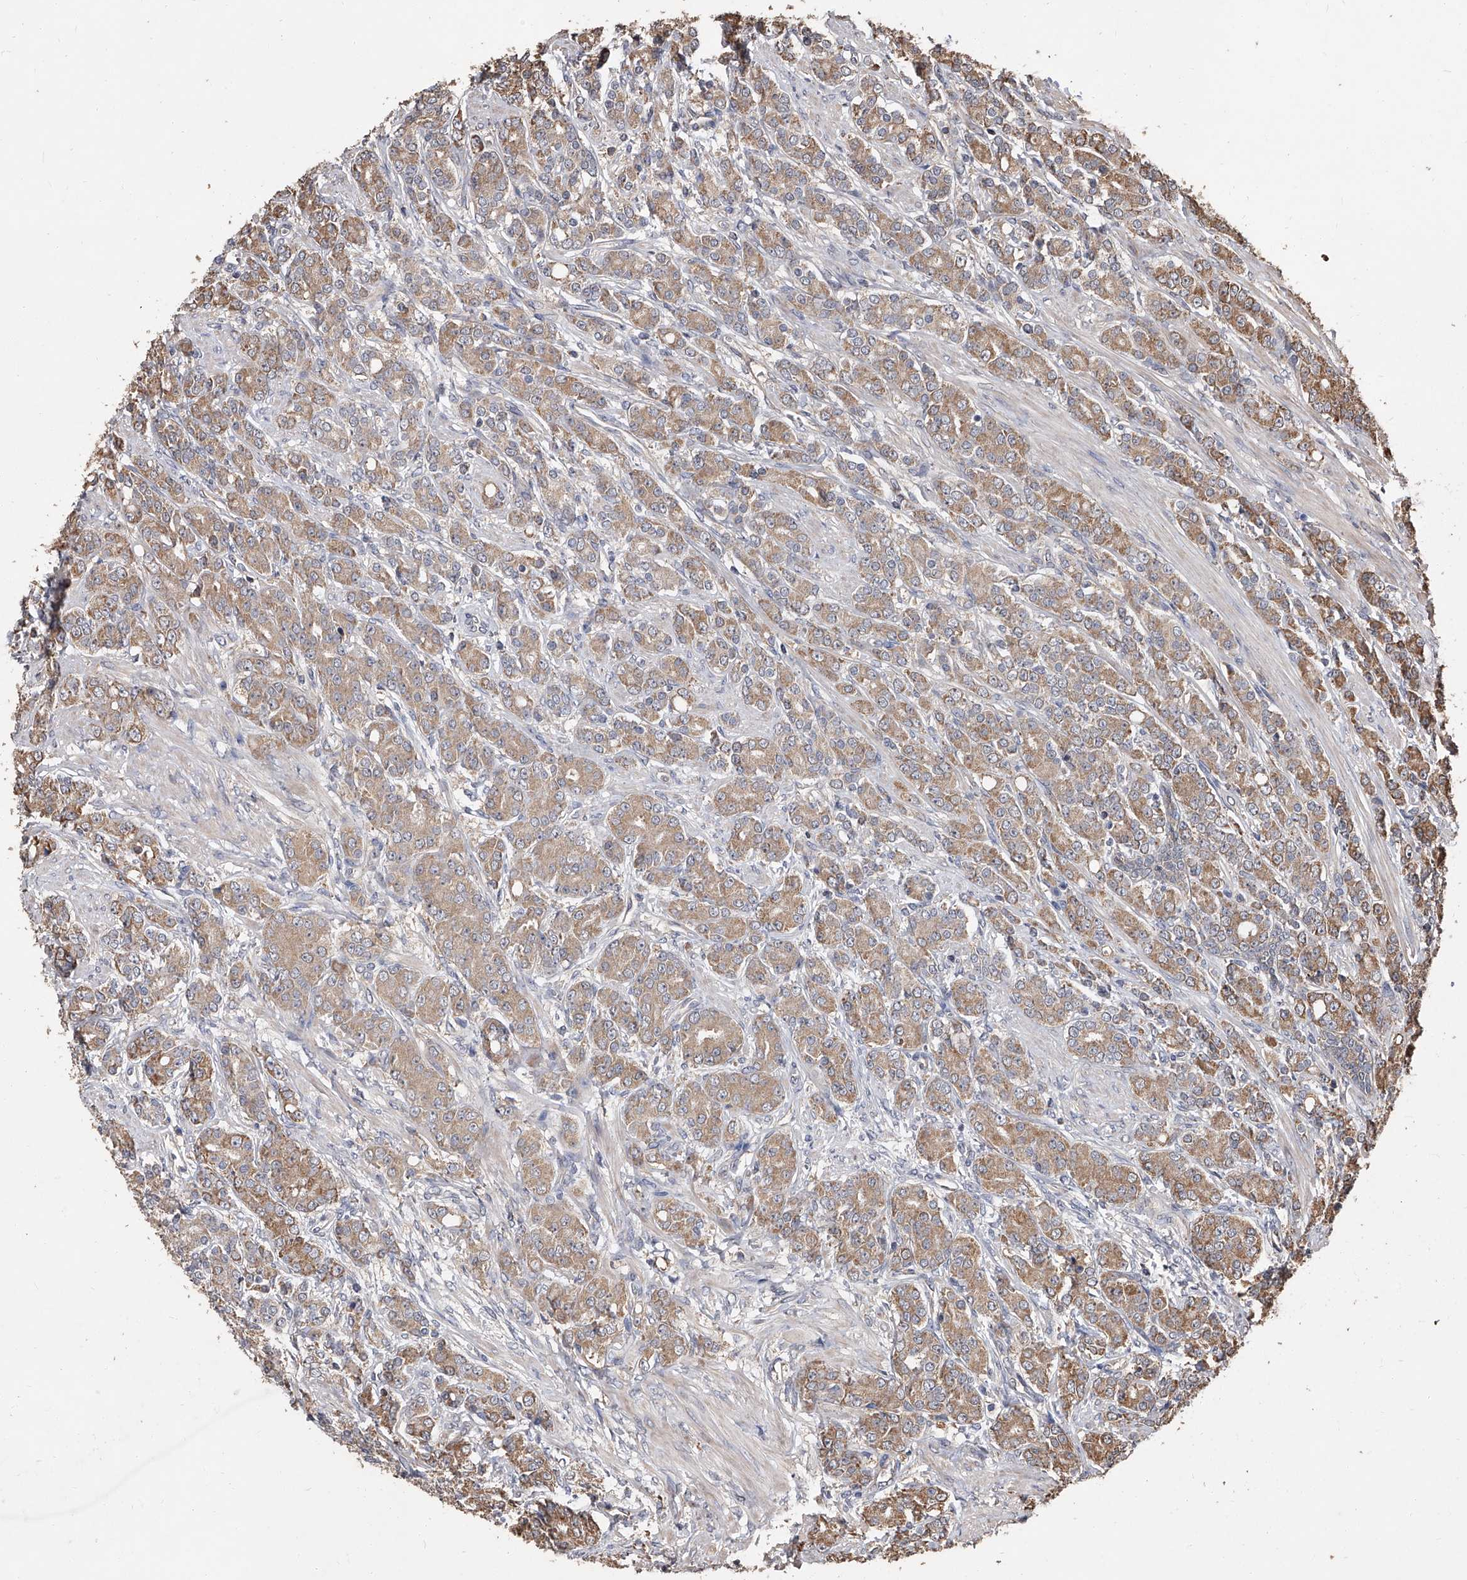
{"staining": {"intensity": "moderate", "quantity": ">75%", "location": "cytoplasmic/membranous"}, "tissue": "prostate cancer", "cell_type": "Tumor cells", "image_type": "cancer", "snomed": [{"axis": "morphology", "description": "Adenocarcinoma, High grade"}, {"axis": "topography", "description": "Prostate"}], "caption": "The image shows staining of prostate cancer, revealing moderate cytoplasmic/membranous protein expression (brown color) within tumor cells.", "gene": "LTV1", "patient": {"sex": "male", "age": 62}}